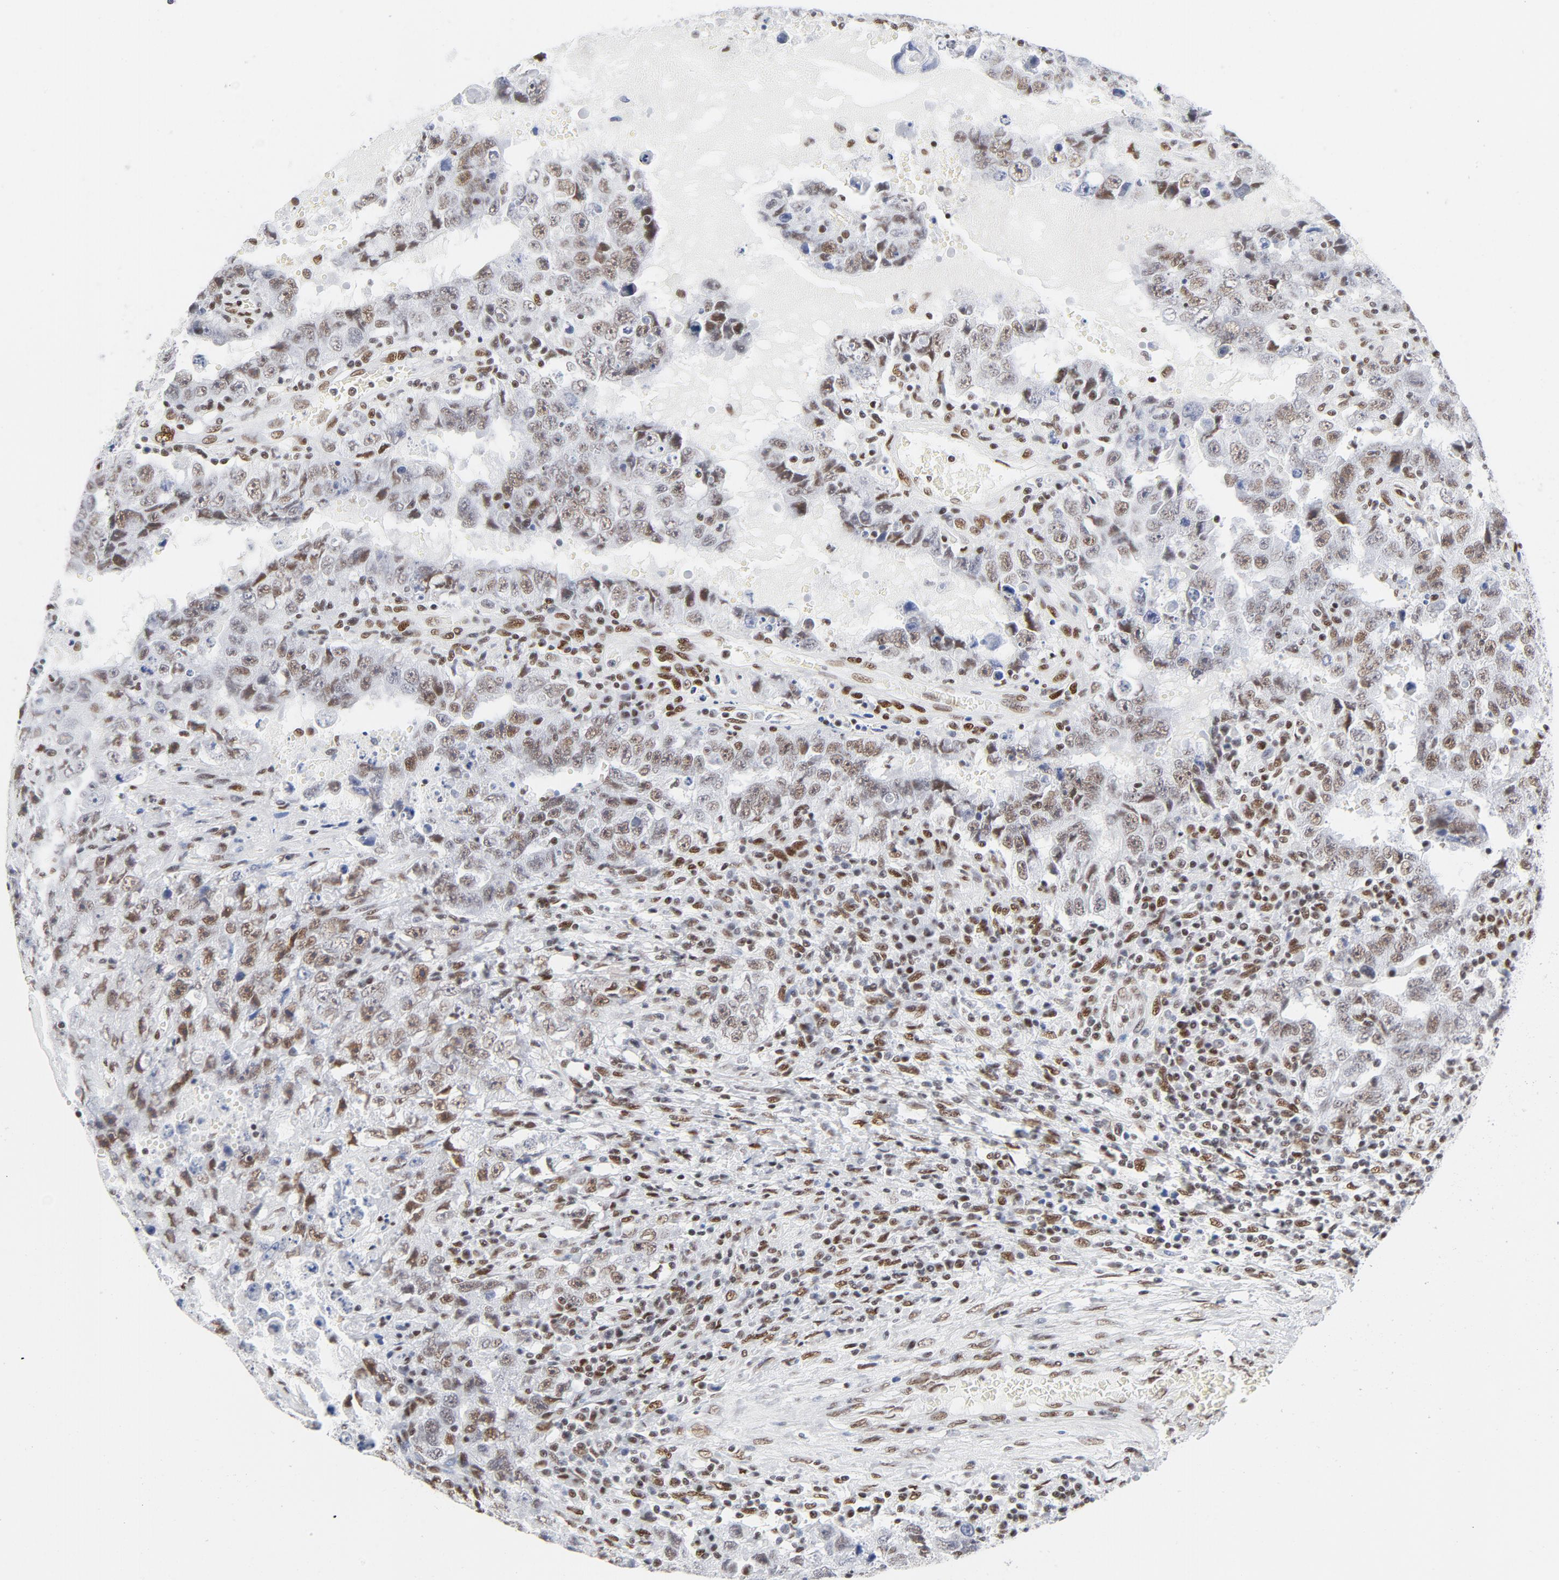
{"staining": {"intensity": "weak", "quantity": "25%-75%", "location": "nuclear"}, "tissue": "testis cancer", "cell_type": "Tumor cells", "image_type": "cancer", "snomed": [{"axis": "morphology", "description": "Carcinoma, Embryonal, NOS"}, {"axis": "topography", "description": "Testis"}], "caption": "A low amount of weak nuclear positivity is appreciated in approximately 25%-75% of tumor cells in embryonal carcinoma (testis) tissue. (Brightfield microscopy of DAB IHC at high magnification).", "gene": "ATF2", "patient": {"sex": "male", "age": 26}}